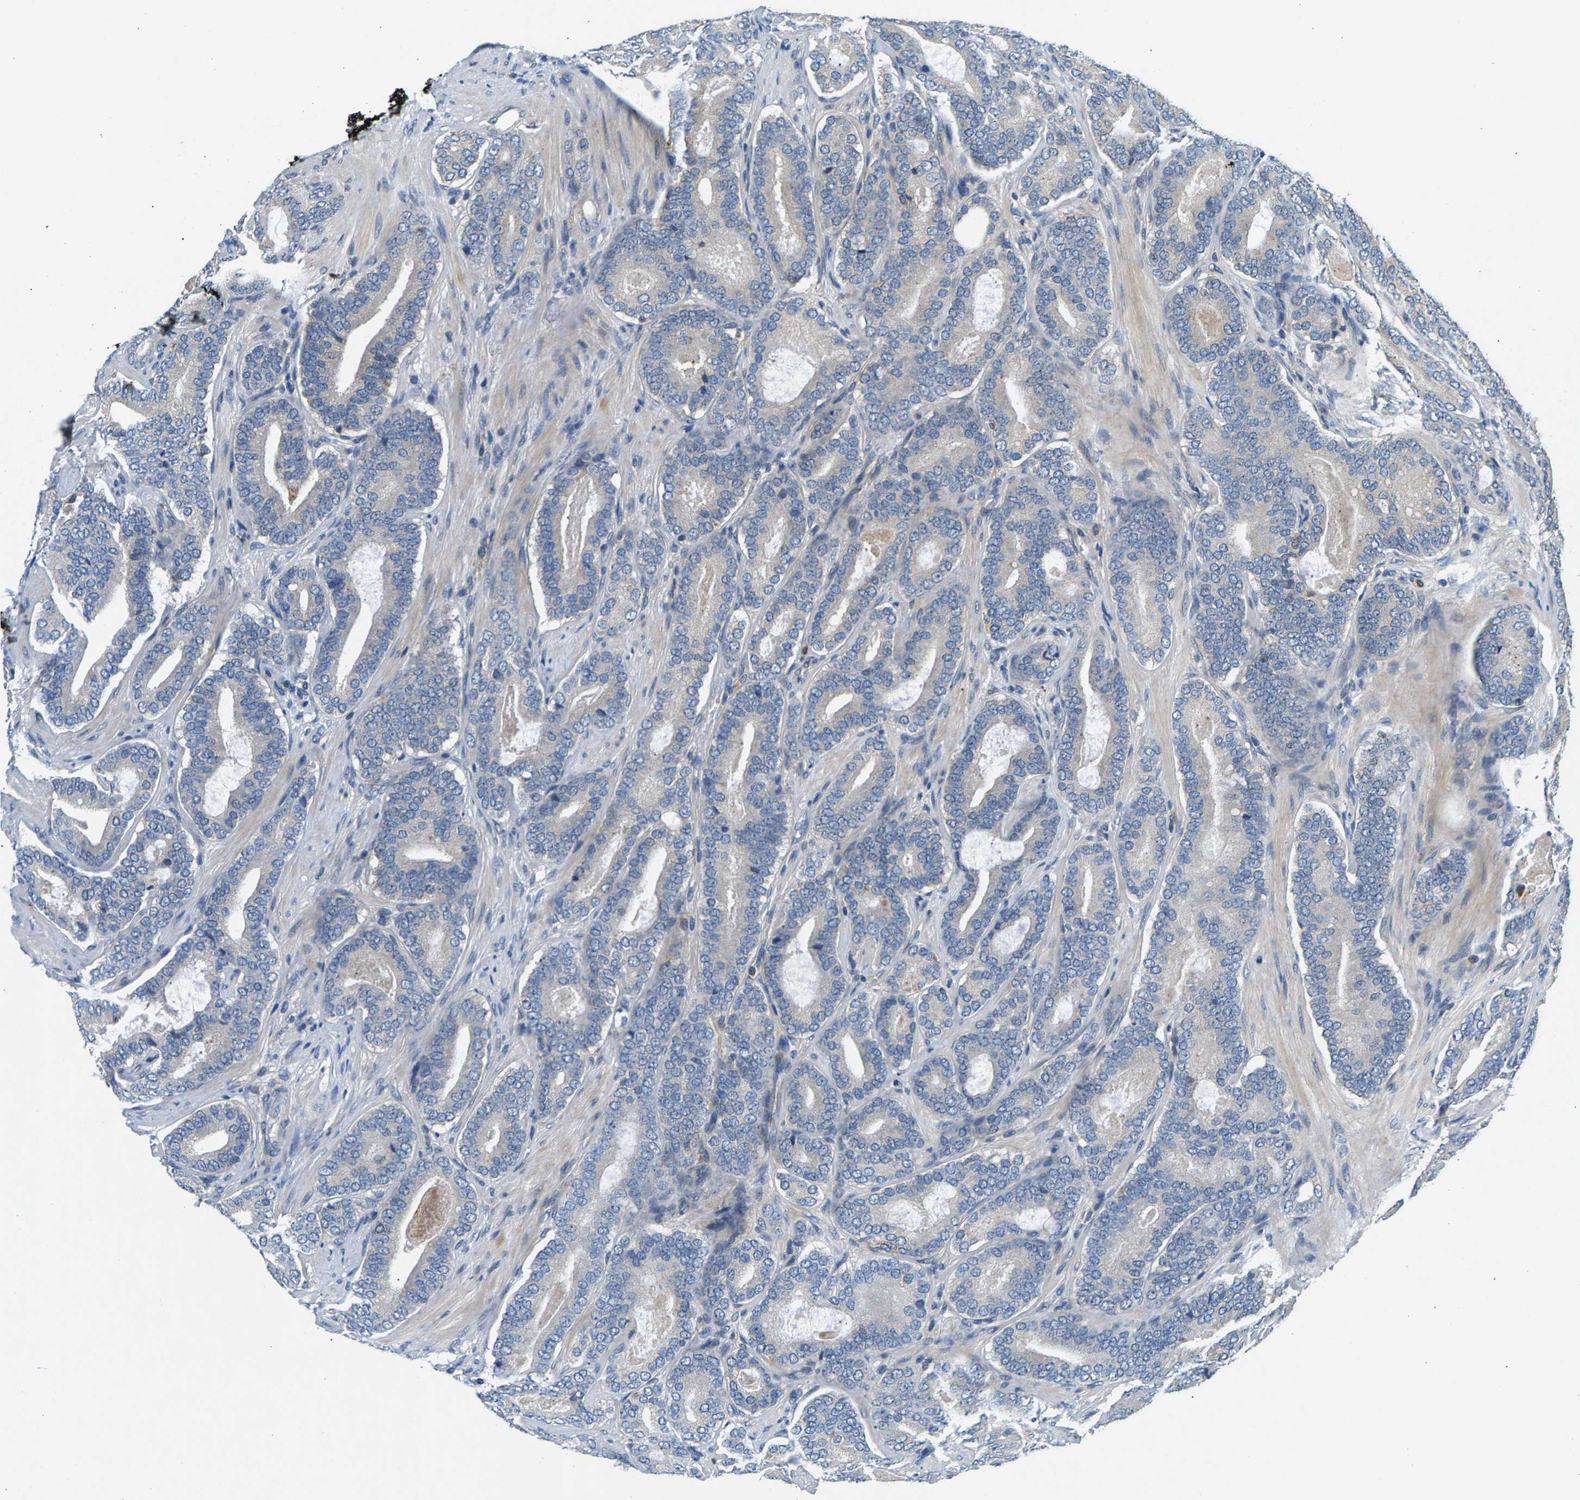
{"staining": {"intensity": "negative", "quantity": "none", "location": "none"}, "tissue": "prostate cancer", "cell_type": "Tumor cells", "image_type": "cancer", "snomed": [{"axis": "morphology", "description": "Adenocarcinoma, High grade"}, {"axis": "topography", "description": "Prostate"}], "caption": "The IHC histopathology image has no significant staining in tumor cells of prostate adenocarcinoma (high-grade) tissue.", "gene": "NT5C", "patient": {"sex": "male", "age": 60}}